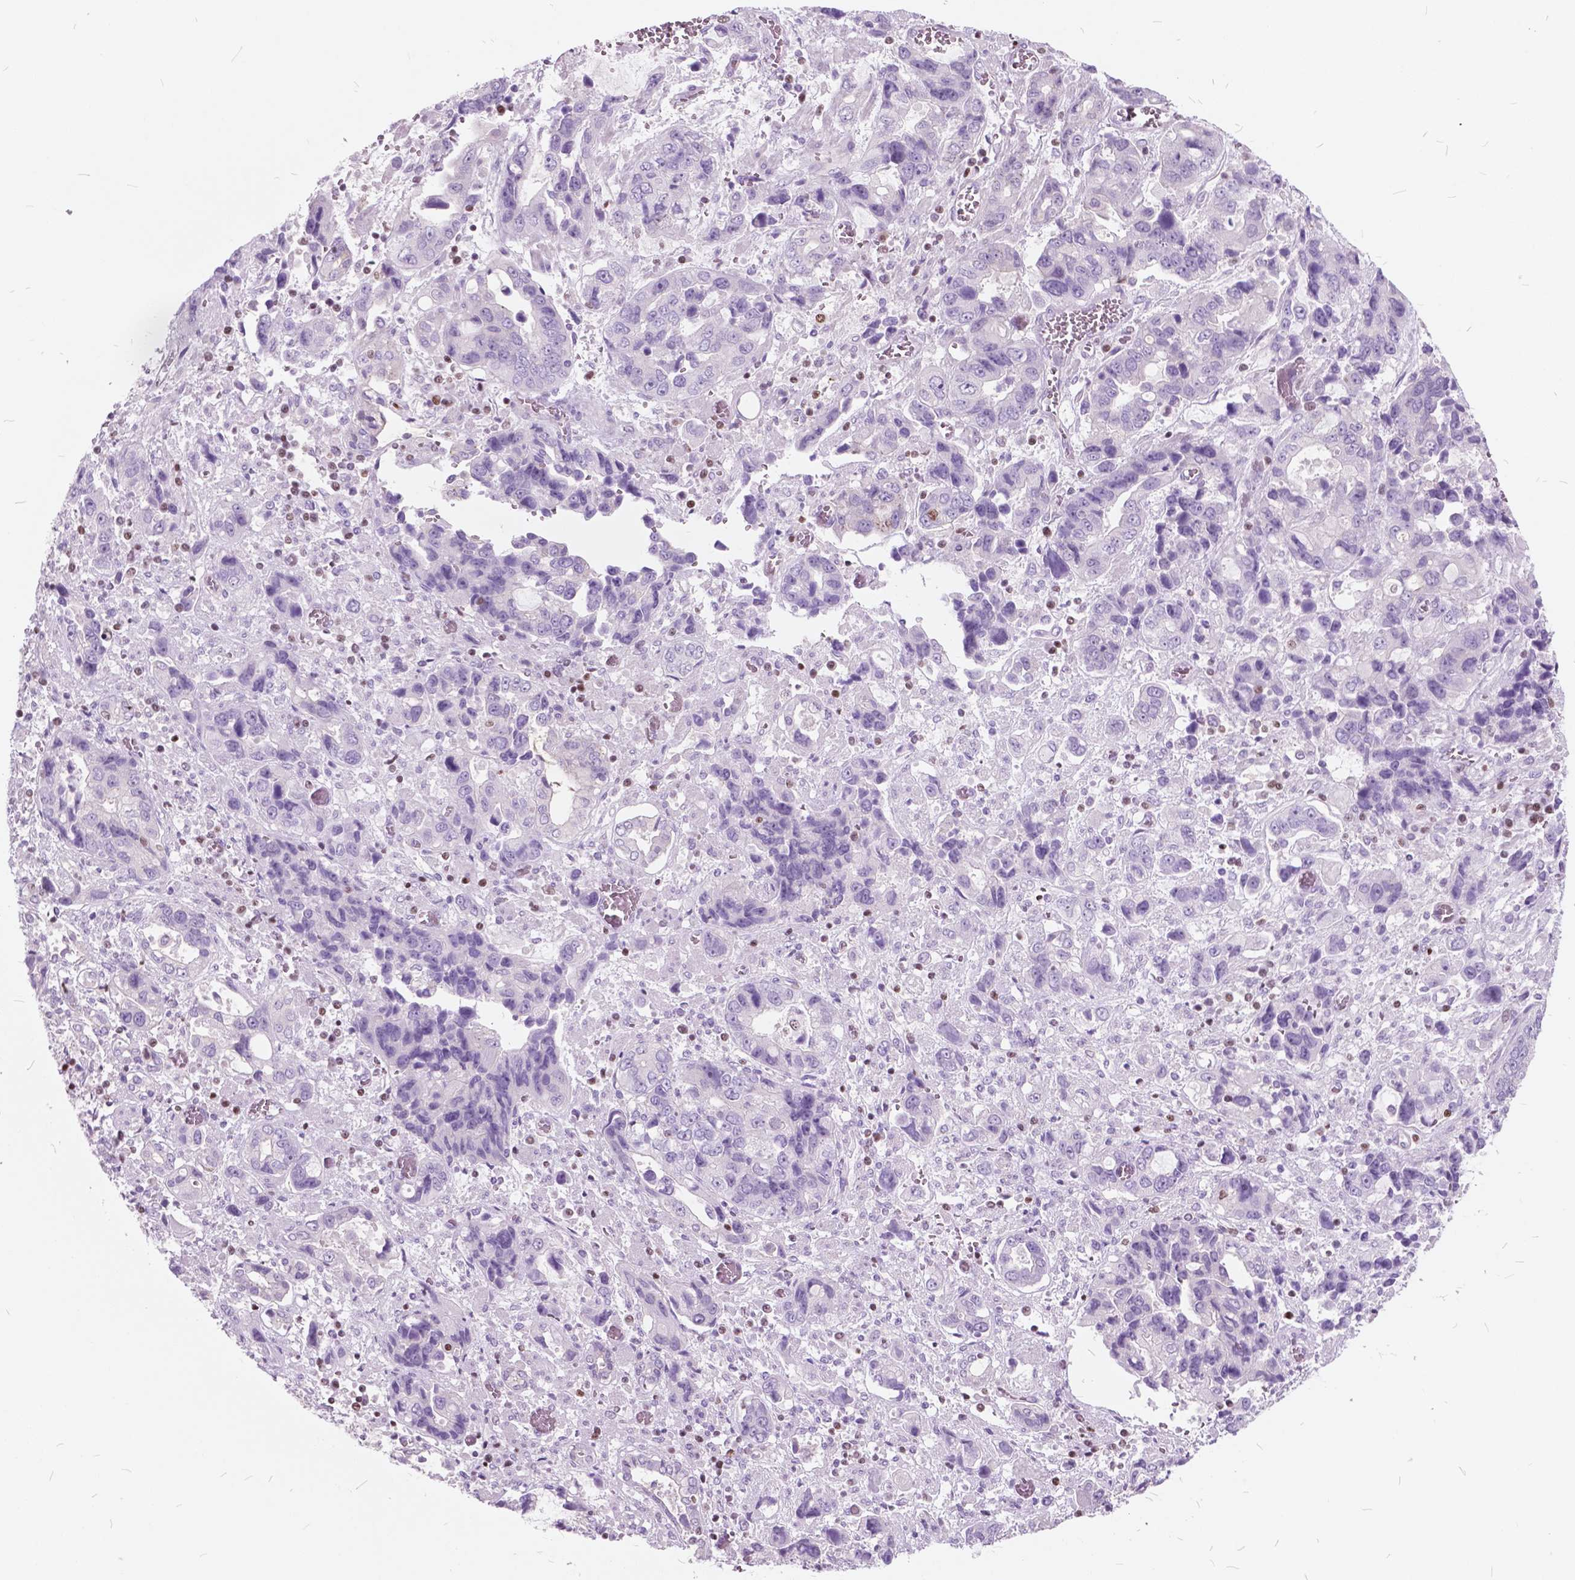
{"staining": {"intensity": "negative", "quantity": "none", "location": "none"}, "tissue": "stomach cancer", "cell_type": "Tumor cells", "image_type": "cancer", "snomed": [{"axis": "morphology", "description": "Adenocarcinoma, NOS"}, {"axis": "topography", "description": "Stomach, upper"}], "caption": "Immunohistochemical staining of stomach cancer exhibits no significant expression in tumor cells.", "gene": "SP140", "patient": {"sex": "female", "age": 81}}